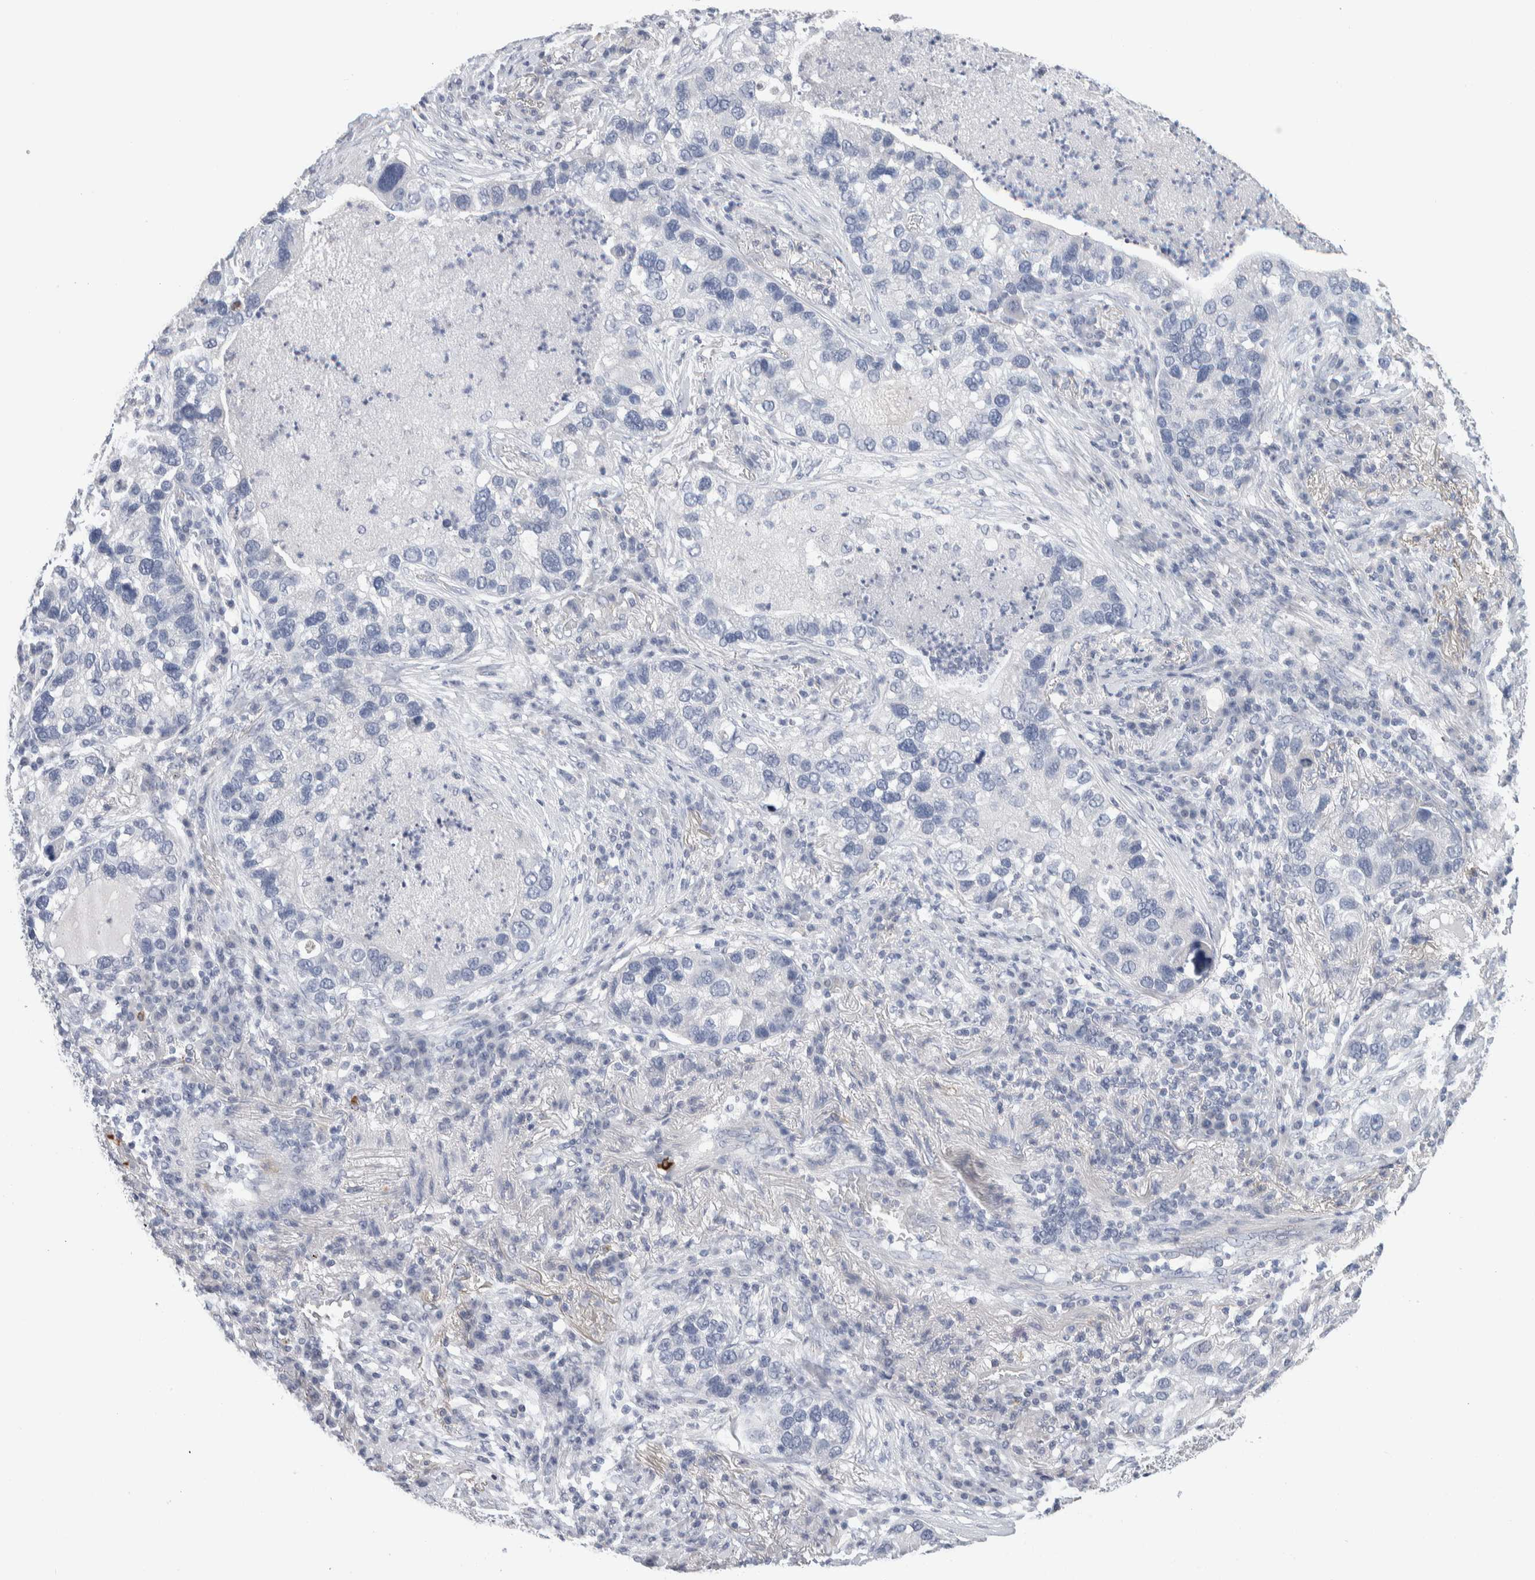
{"staining": {"intensity": "negative", "quantity": "none", "location": "none"}, "tissue": "lung cancer", "cell_type": "Tumor cells", "image_type": "cancer", "snomed": [{"axis": "morphology", "description": "Normal tissue, NOS"}, {"axis": "morphology", "description": "Adenocarcinoma, NOS"}, {"axis": "topography", "description": "Bronchus"}, {"axis": "topography", "description": "Lung"}], "caption": "Micrograph shows no significant protein expression in tumor cells of lung adenocarcinoma.", "gene": "SCN2A", "patient": {"sex": "male", "age": 54}}